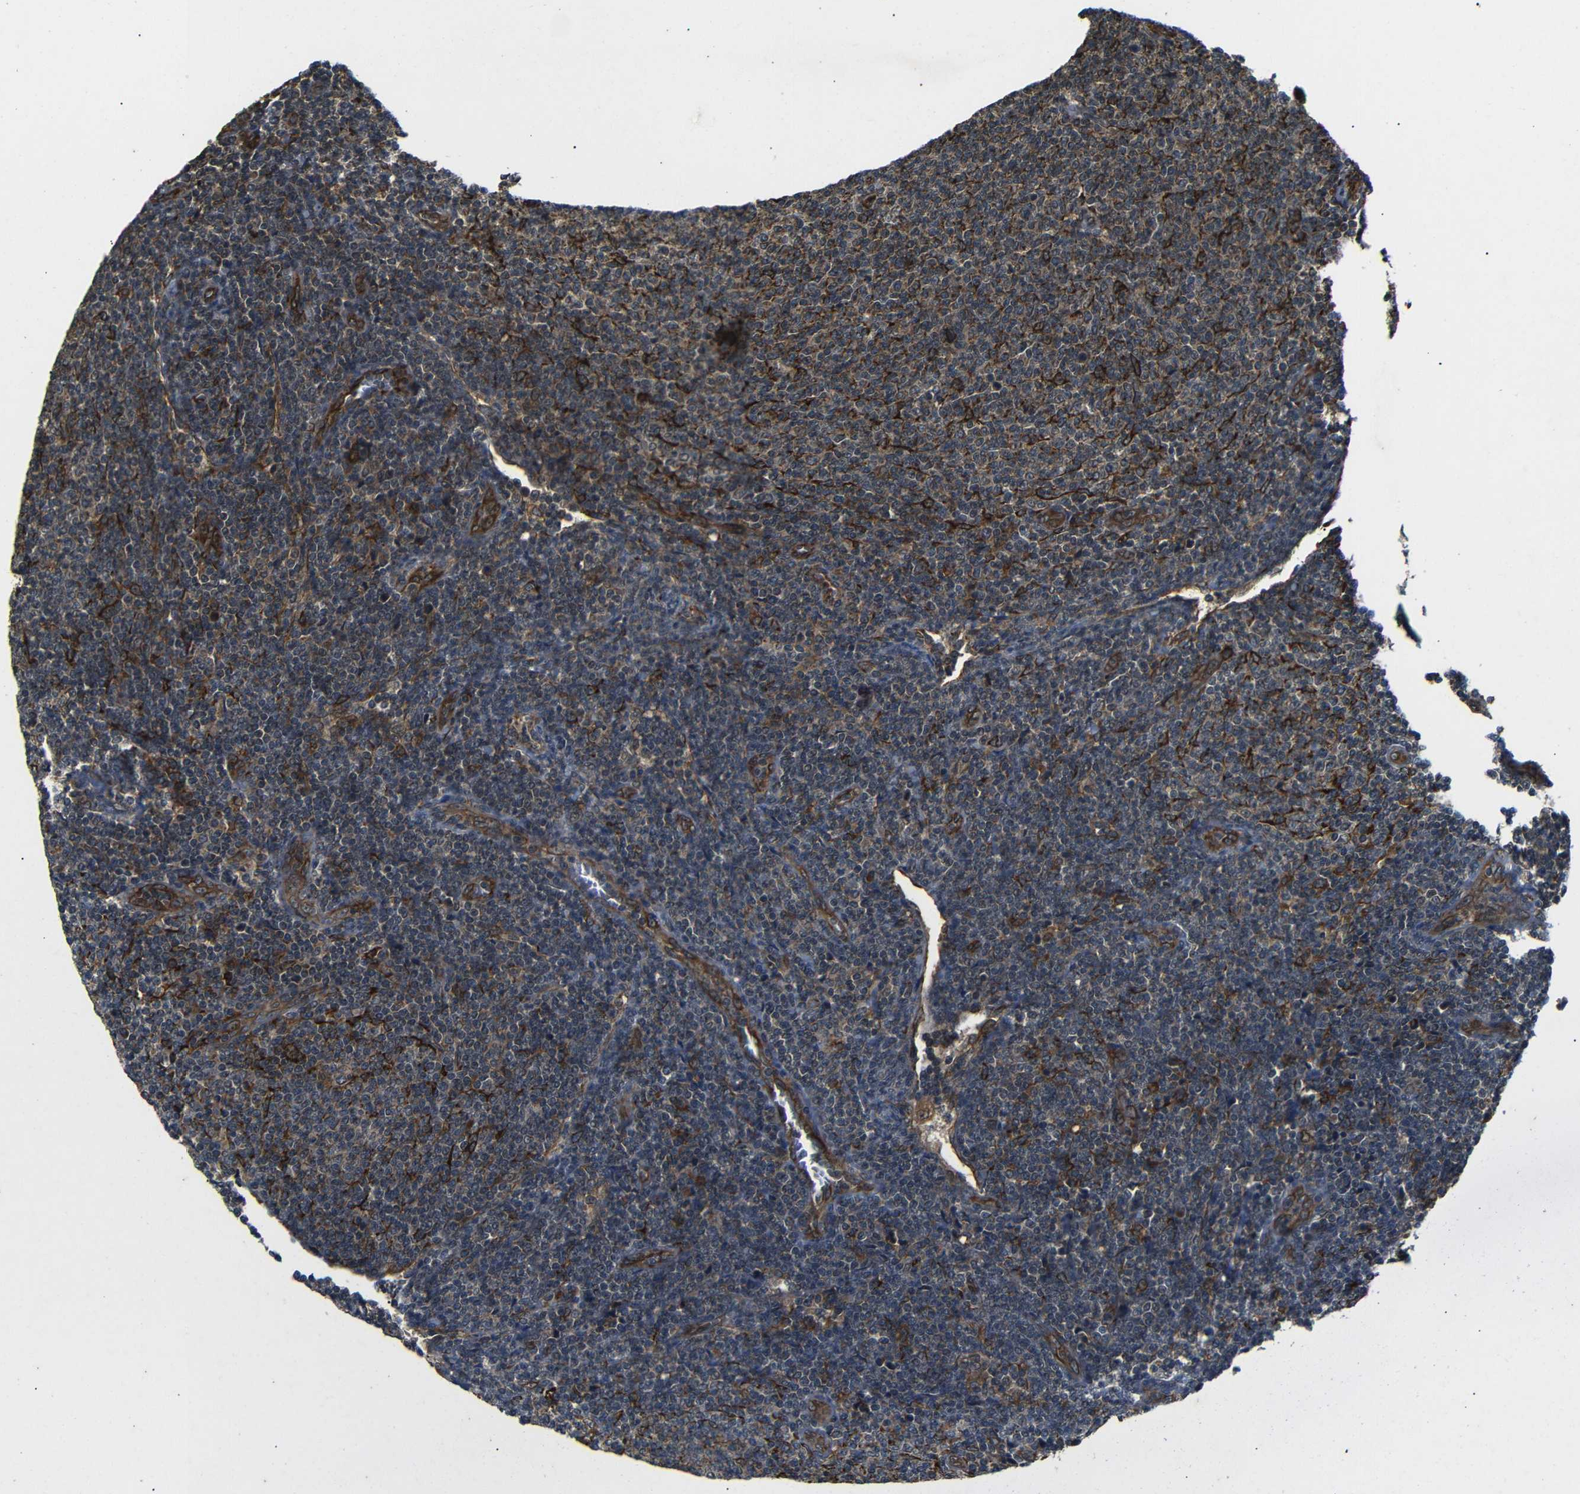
{"staining": {"intensity": "moderate", "quantity": ">75%", "location": "cytoplasmic/membranous"}, "tissue": "lymphoma", "cell_type": "Tumor cells", "image_type": "cancer", "snomed": [{"axis": "morphology", "description": "Malignant lymphoma, non-Hodgkin's type, Low grade"}, {"axis": "topography", "description": "Lymph node"}], "caption": "Moderate cytoplasmic/membranous protein positivity is identified in about >75% of tumor cells in low-grade malignant lymphoma, non-Hodgkin's type.", "gene": "TRPC1", "patient": {"sex": "male", "age": 66}}